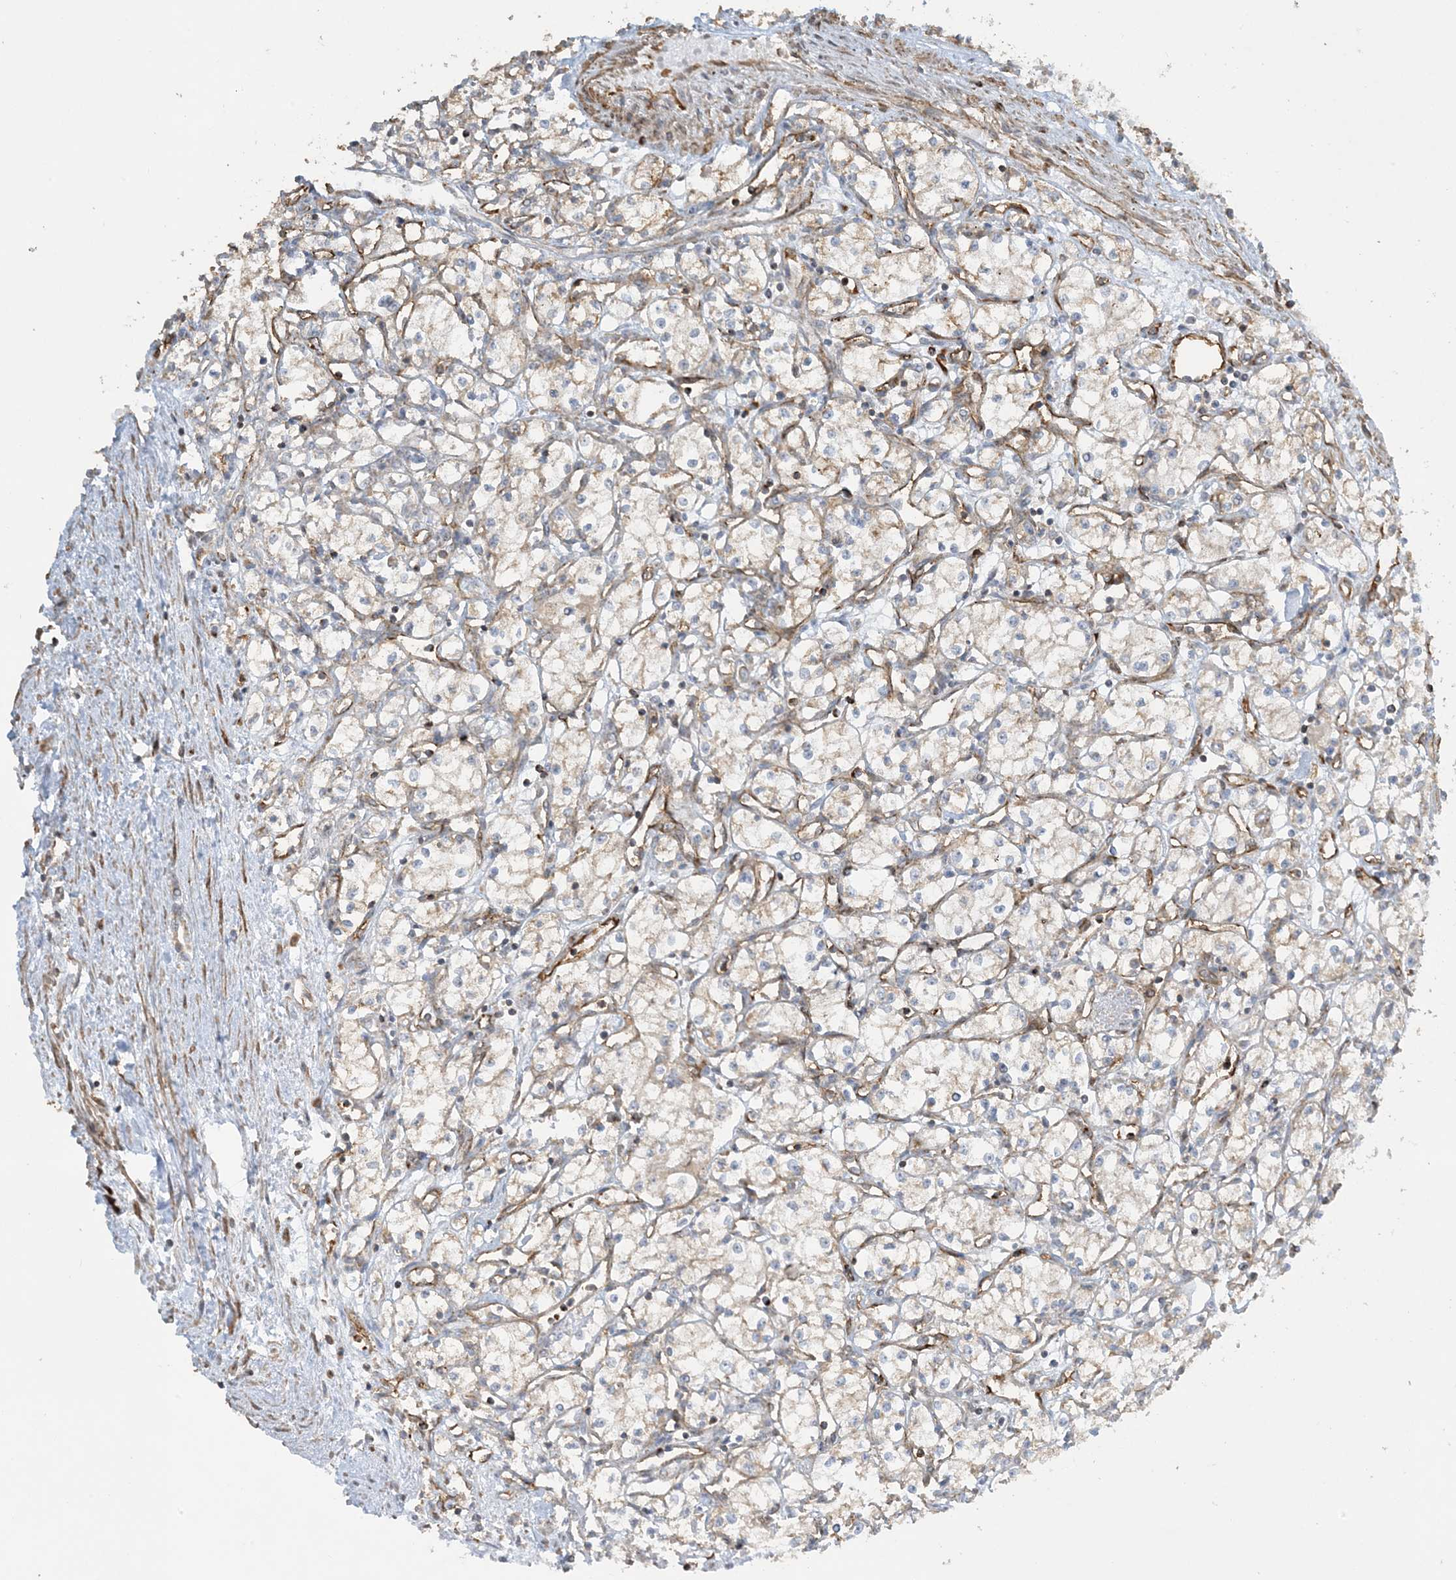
{"staining": {"intensity": "weak", "quantity": "25%-75%", "location": "cytoplasmic/membranous"}, "tissue": "renal cancer", "cell_type": "Tumor cells", "image_type": "cancer", "snomed": [{"axis": "morphology", "description": "Adenocarcinoma, NOS"}, {"axis": "topography", "description": "Kidney"}], "caption": "Protein analysis of renal adenocarcinoma tissue displays weak cytoplasmic/membranous positivity in approximately 25%-75% of tumor cells.", "gene": "AGA", "patient": {"sex": "male", "age": 59}}